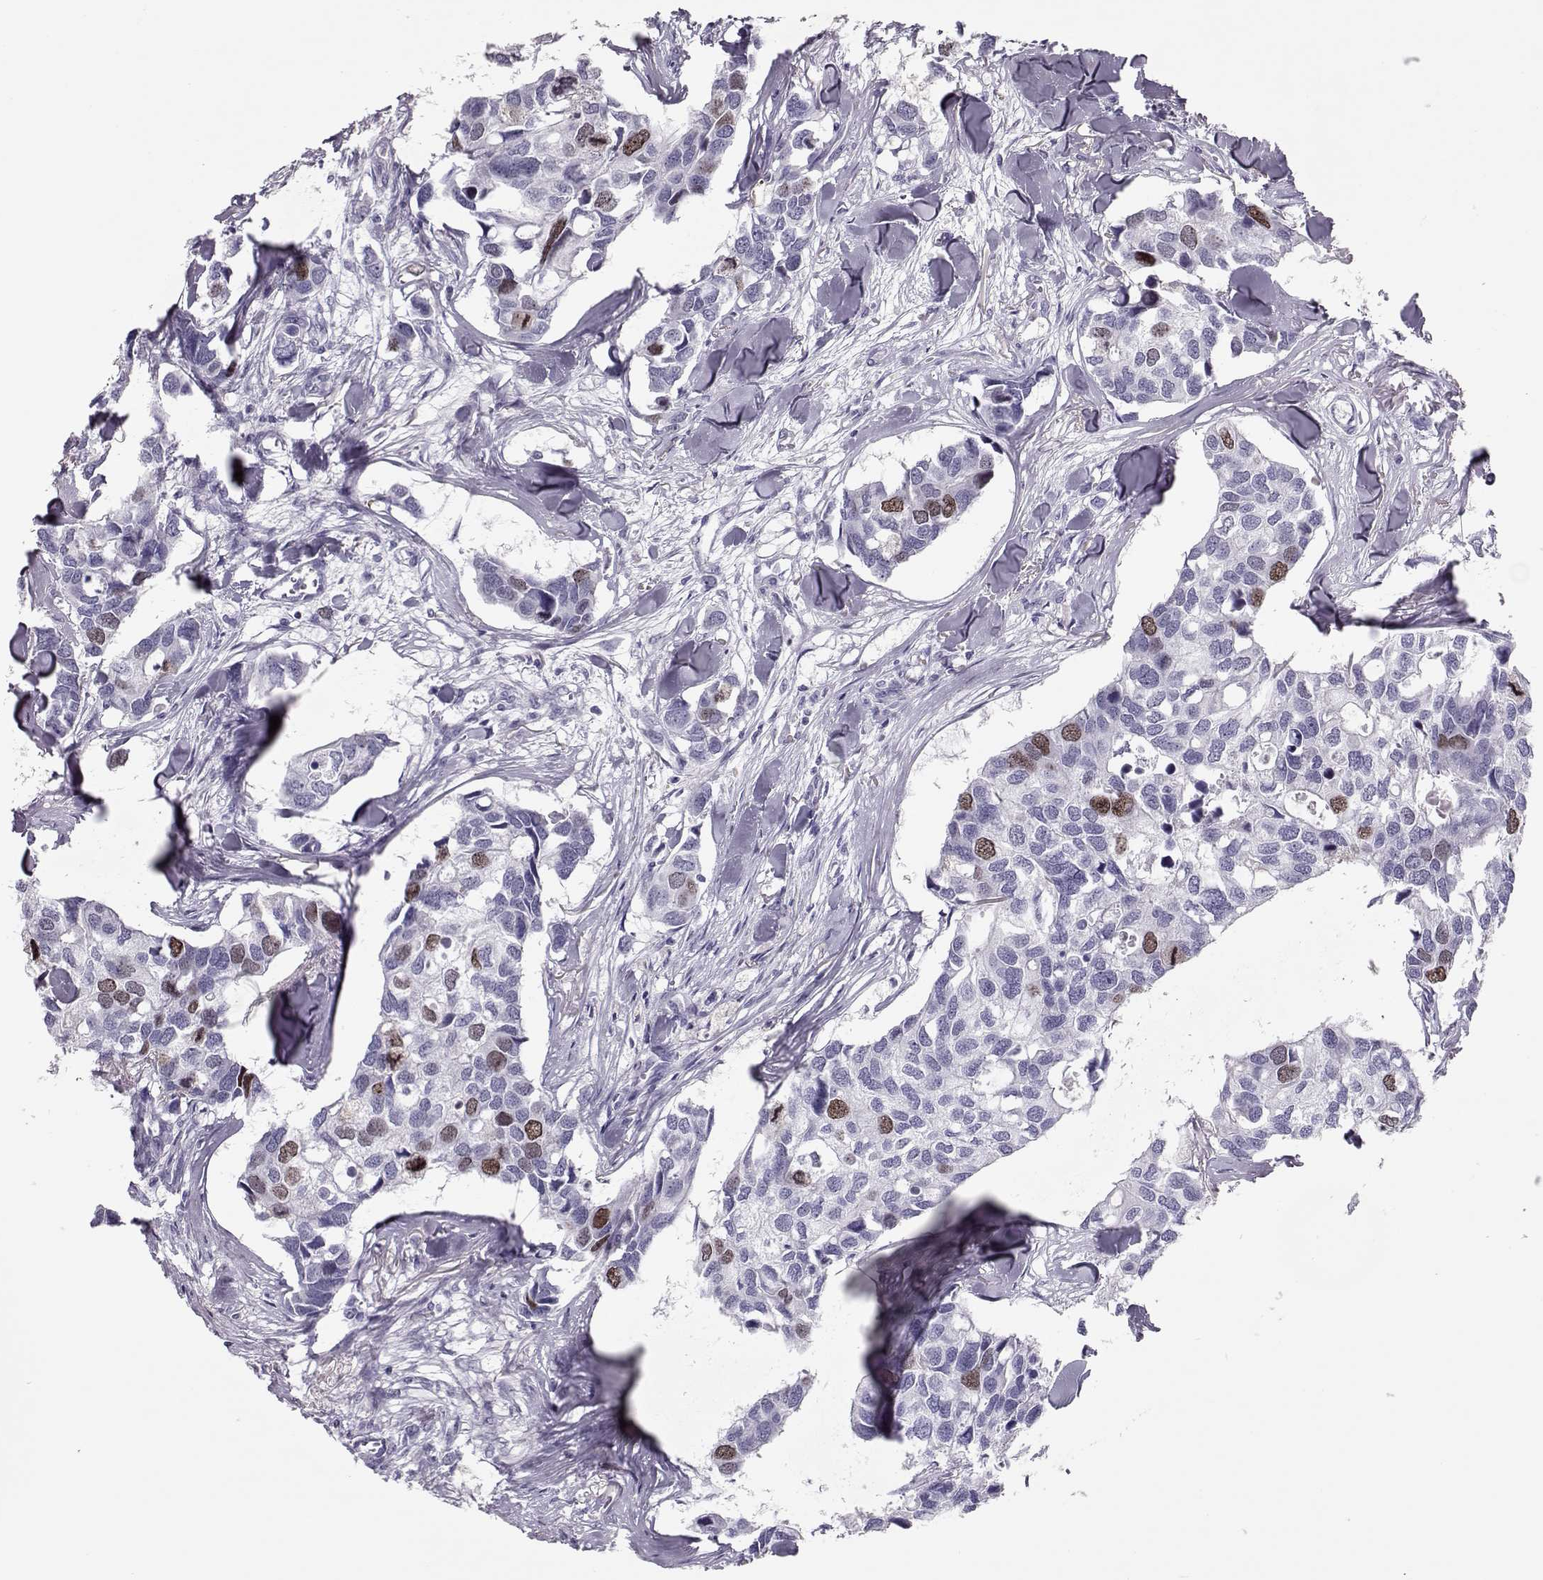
{"staining": {"intensity": "moderate", "quantity": "<25%", "location": "nuclear"}, "tissue": "breast cancer", "cell_type": "Tumor cells", "image_type": "cancer", "snomed": [{"axis": "morphology", "description": "Duct carcinoma"}, {"axis": "topography", "description": "Breast"}], "caption": "Human intraductal carcinoma (breast) stained for a protein (brown) displays moderate nuclear positive staining in about <25% of tumor cells.", "gene": "SGO1", "patient": {"sex": "female", "age": 83}}